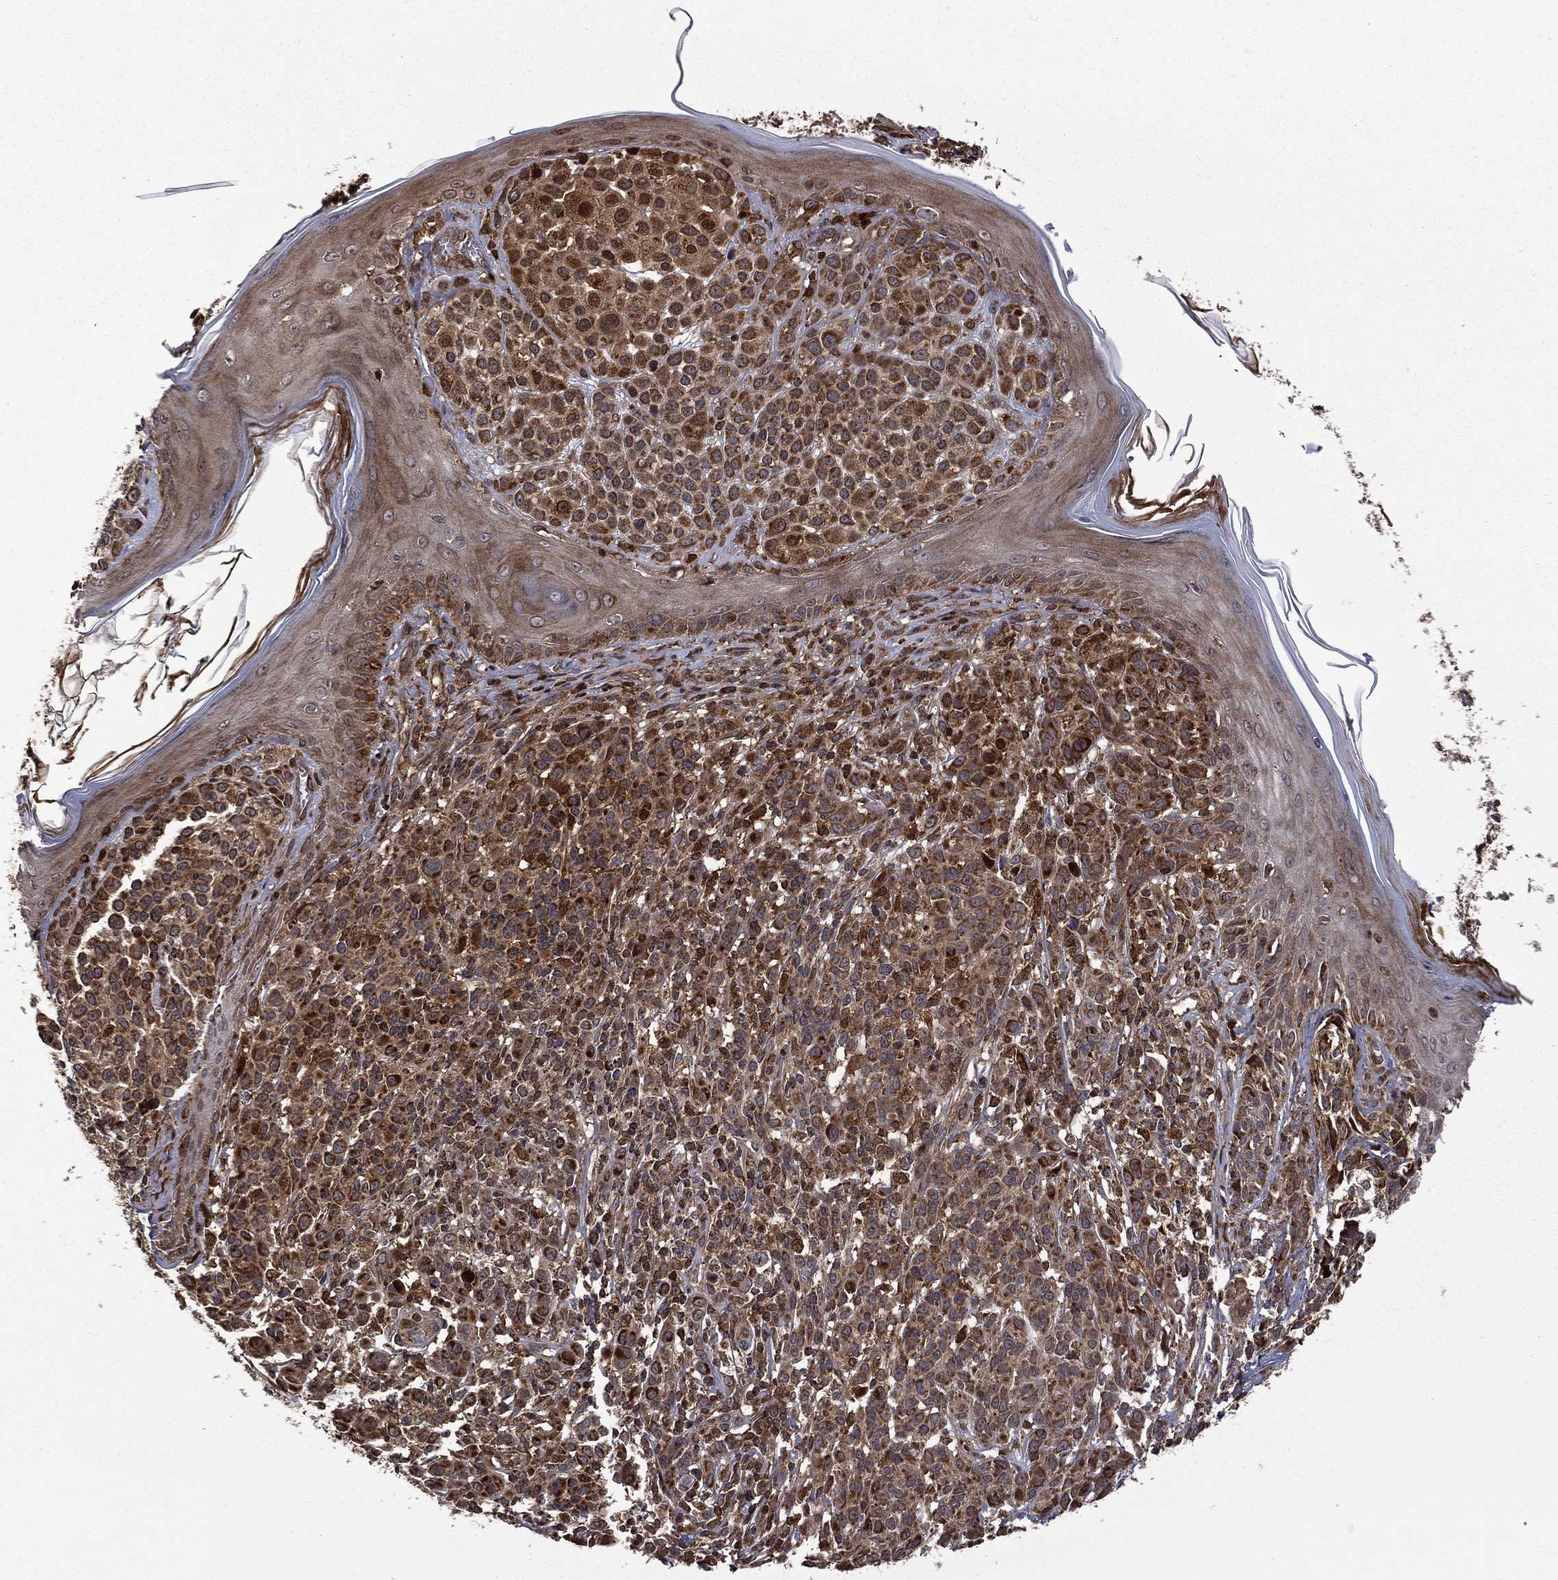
{"staining": {"intensity": "strong", "quantity": "25%-75%", "location": "cytoplasmic/membranous"}, "tissue": "melanoma", "cell_type": "Tumor cells", "image_type": "cancer", "snomed": [{"axis": "morphology", "description": "Malignant melanoma, NOS"}, {"axis": "topography", "description": "Skin"}], "caption": "This is an image of immunohistochemistry staining of malignant melanoma, which shows strong expression in the cytoplasmic/membranous of tumor cells.", "gene": "GIMAP6", "patient": {"sex": "male", "age": 79}}